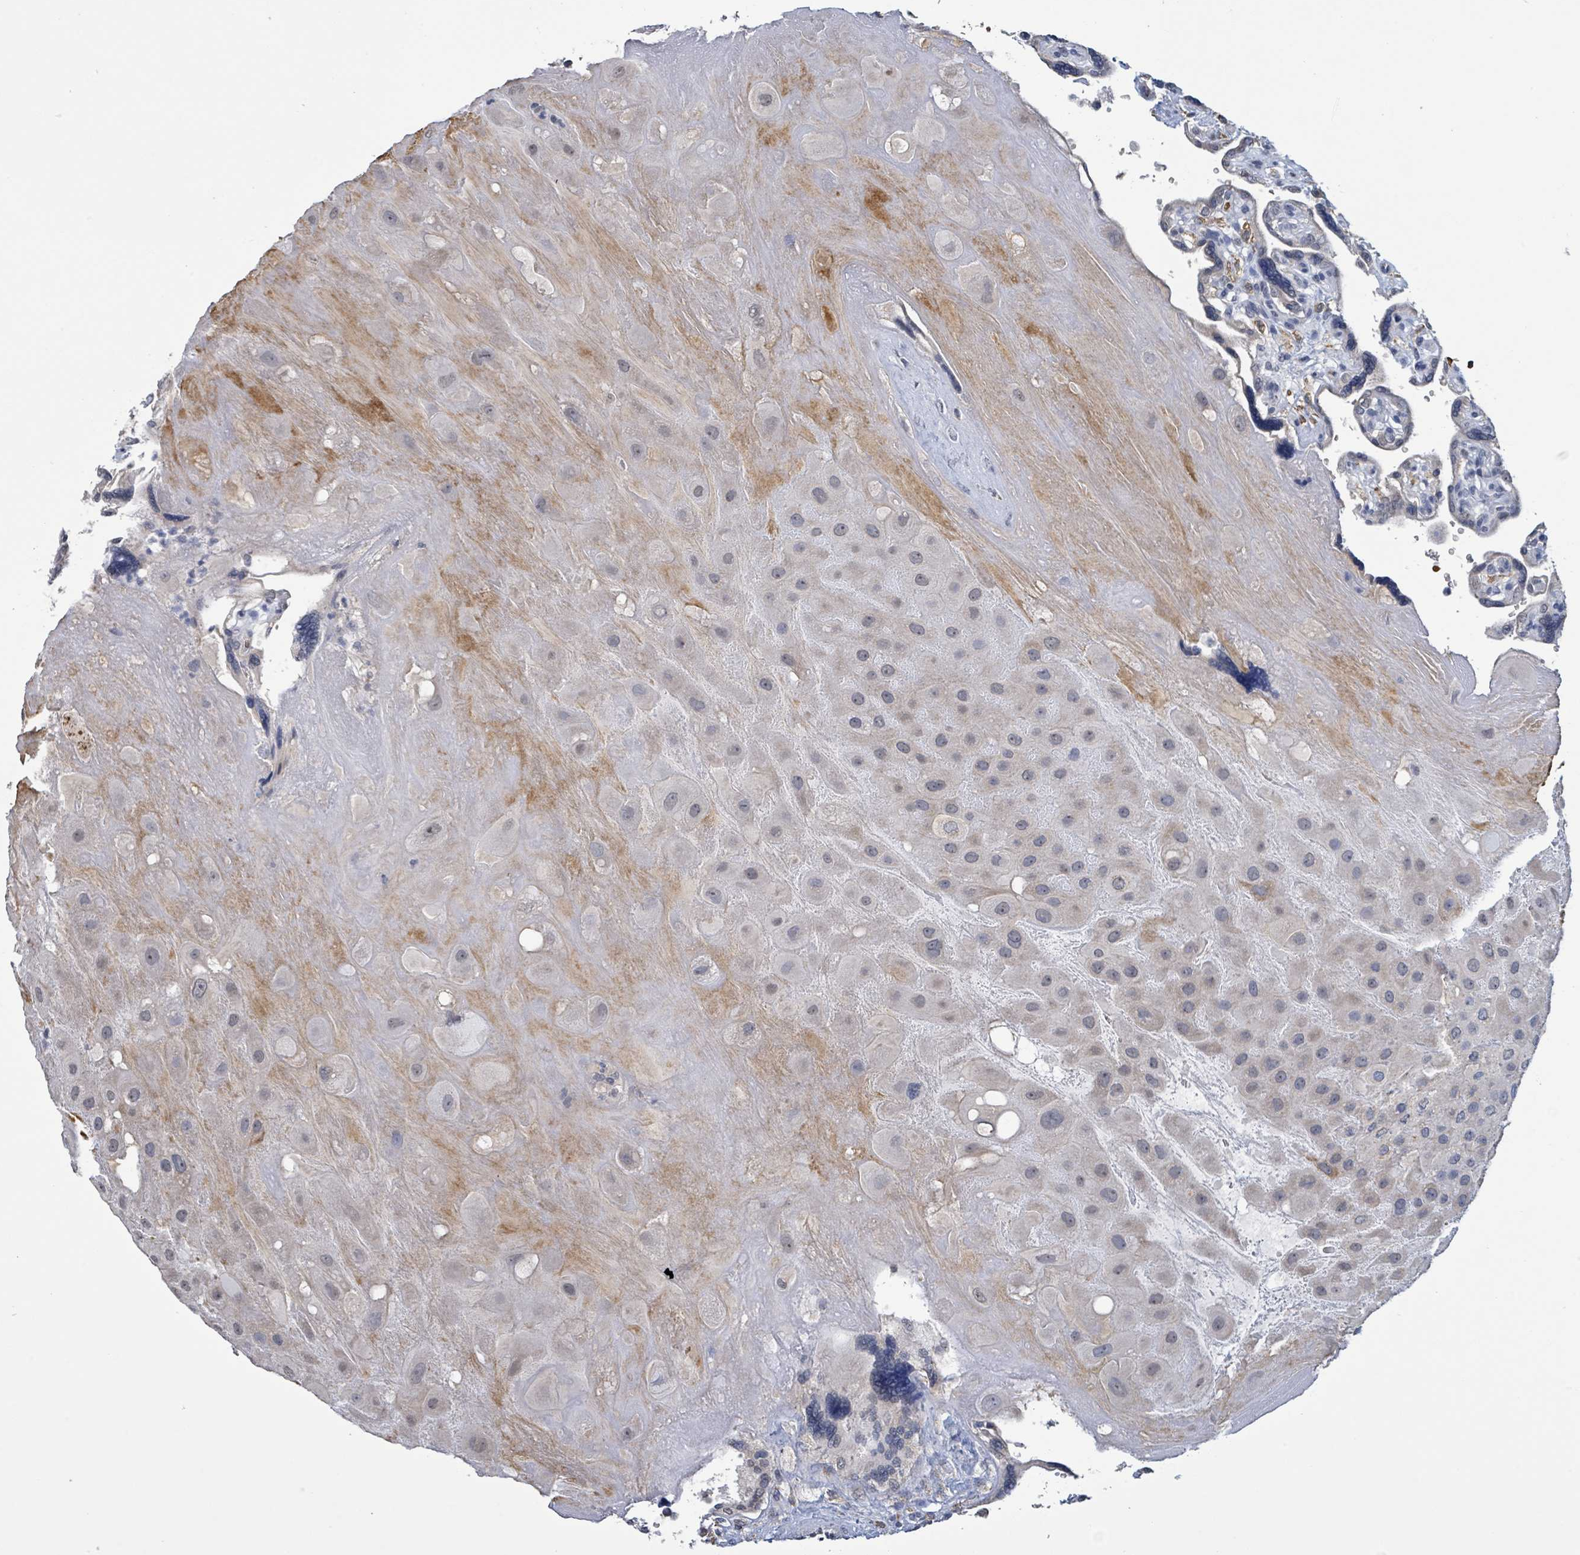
{"staining": {"intensity": "moderate", "quantity": "<25%", "location": "nuclear"}, "tissue": "placenta", "cell_type": "Decidual cells", "image_type": "normal", "snomed": [{"axis": "morphology", "description": "Normal tissue, NOS"}, {"axis": "topography", "description": "Placenta"}], "caption": "A histopathology image of placenta stained for a protein exhibits moderate nuclear brown staining in decidual cells. Nuclei are stained in blue.", "gene": "SEBOX", "patient": {"sex": "female", "age": 39}}